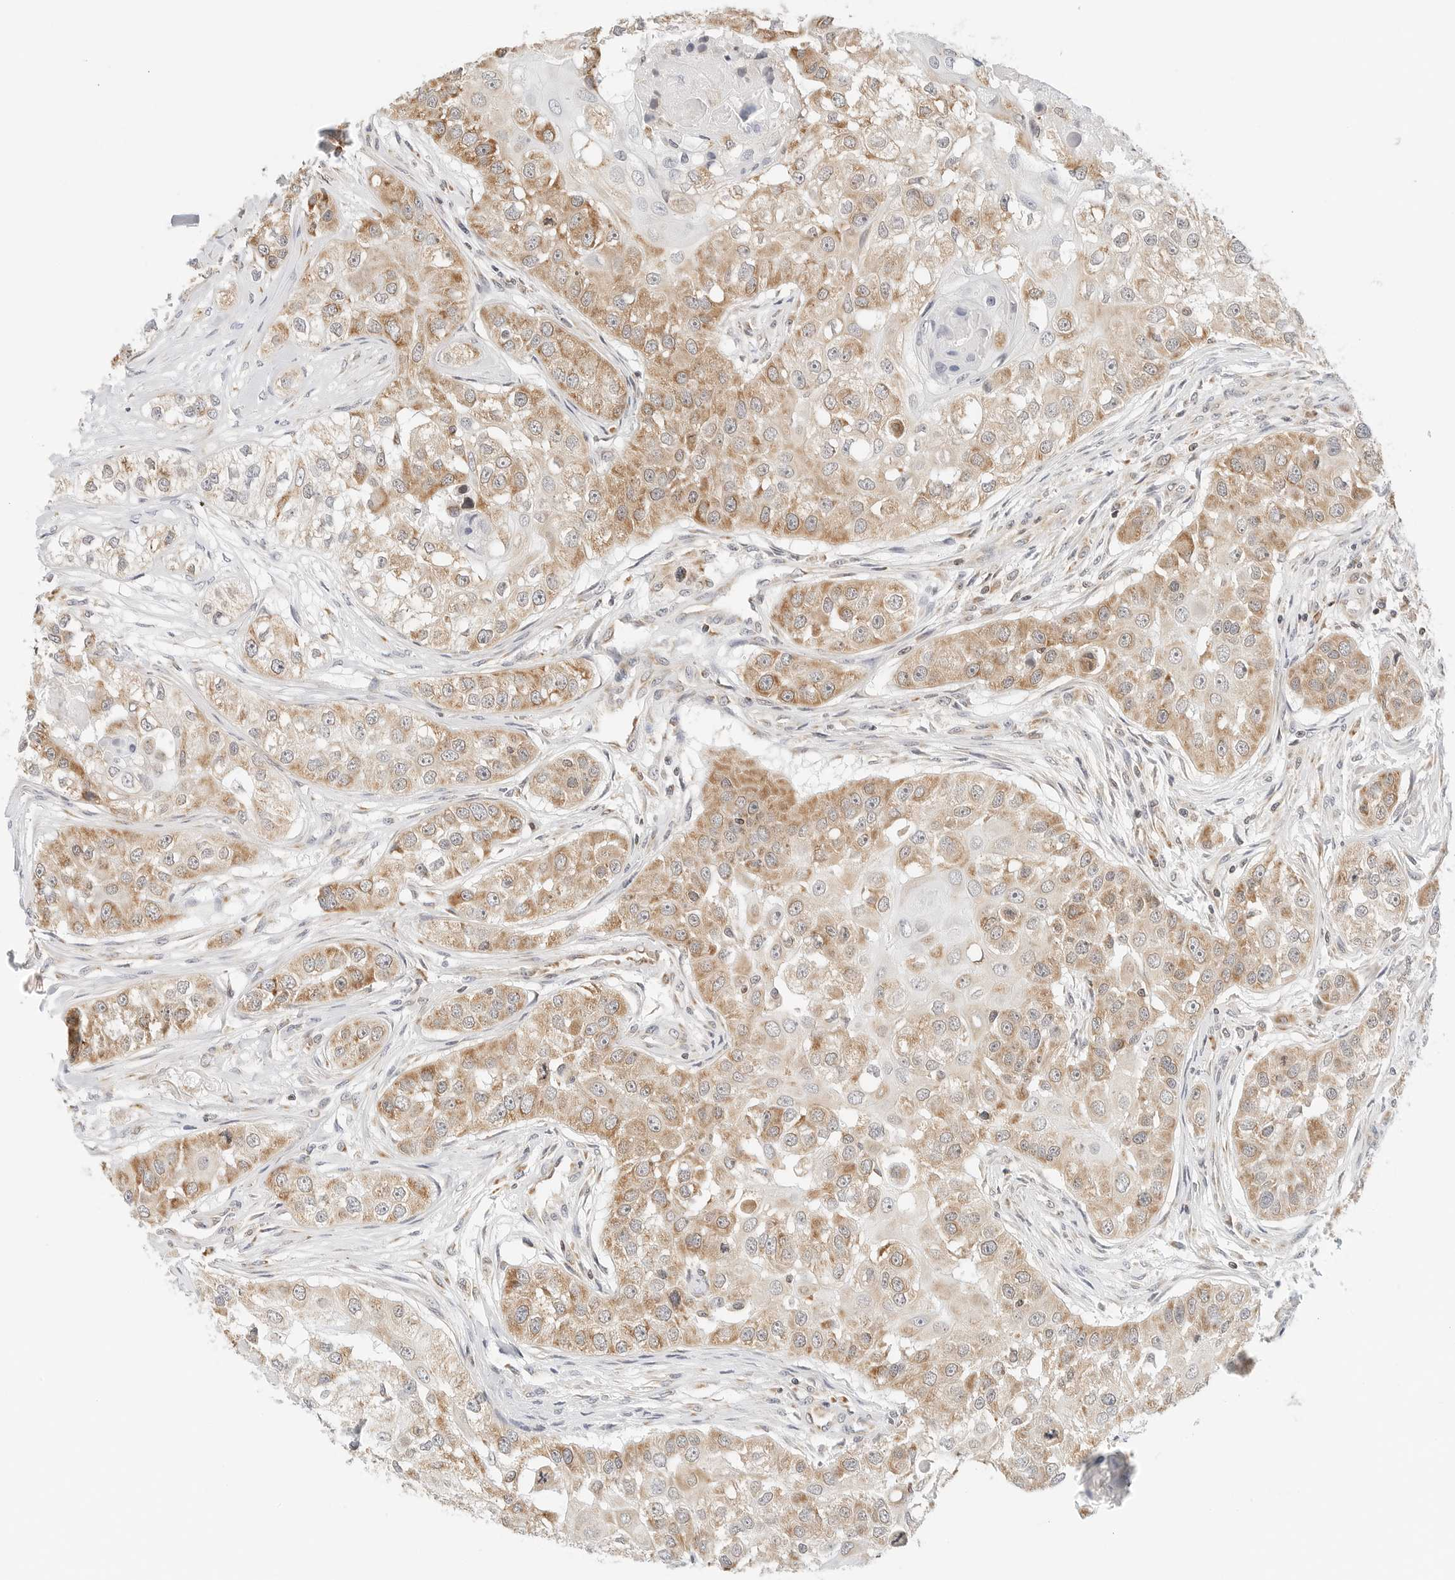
{"staining": {"intensity": "moderate", "quantity": ">75%", "location": "cytoplasmic/membranous"}, "tissue": "head and neck cancer", "cell_type": "Tumor cells", "image_type": "cancer", "snomed": [{"axis": "morphology", "description": "Normal tissue, NOS"}, {"axis": "morphology", "description": "Squamous cell carcinoma, NOS"}, {"axis": "topography", "description": "Skeletal muscle"}, {"axis": "topography", "description": "Head-Neck"}], "caption": "IHC (DAB (3,3'-diaminobenzidine)) staining of head and neck cancer (squamous cell carcinoma) reveals moderate cytoplasmic/membranous protein positivity in approximately >75% of tumor cells.", "gene": "ATL1", "patient": {"sex": "male", "age": 51}}